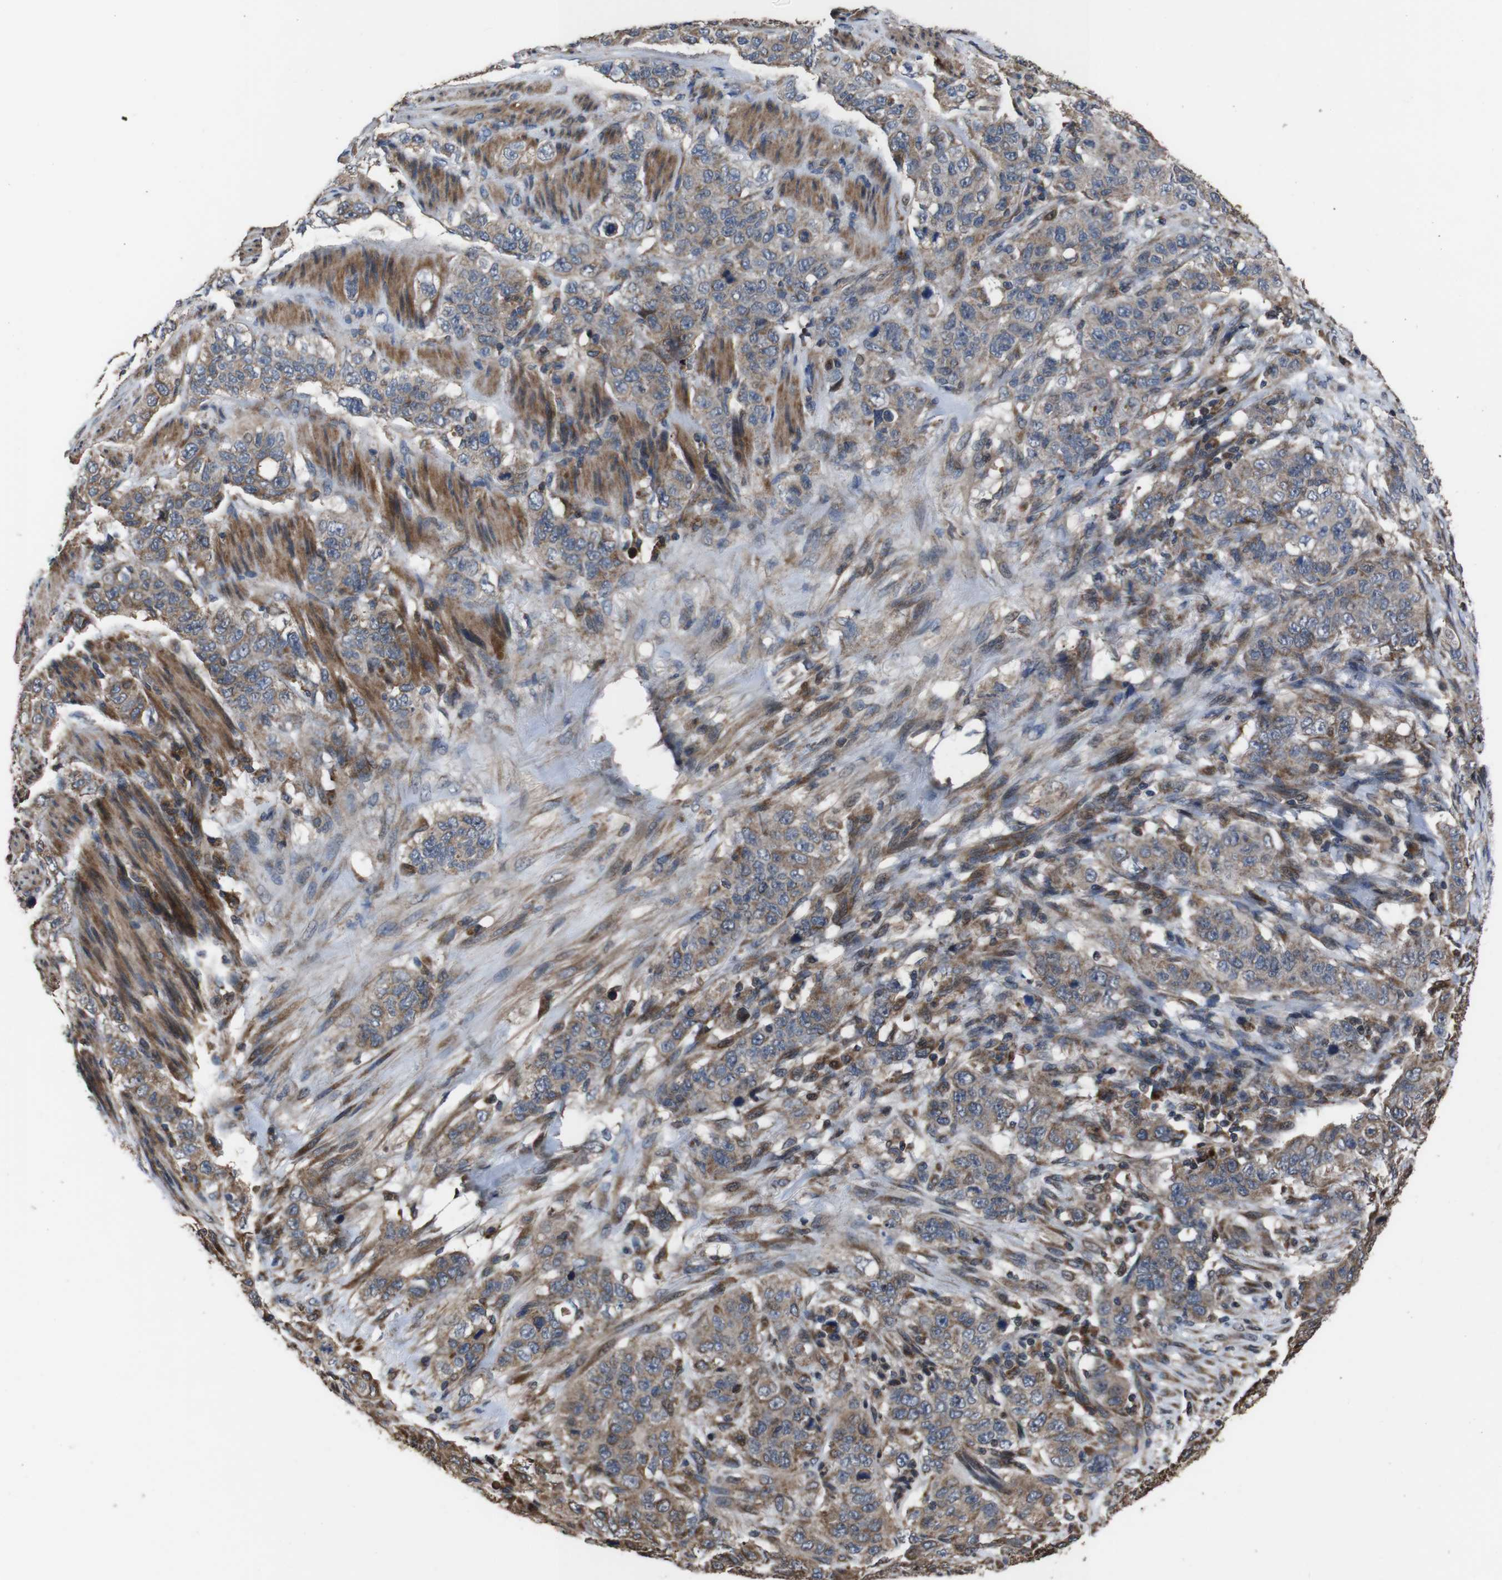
{"staining": {"intensity": "weak", "quantity": ">75%", "location": "cytoplasmic/membranous"}, "tissue": "stomach cancer", "cell_type": "Tumor cells", "image_type": "cancer", "snomed": [{"axis": "morphology", "description": "Adenocarcinoma, NOS"}, {"axis": "topography", "description": "Stomach"}], "caption": "Protein staining of stomach adenocarcinoma tissue reveals weak cytoplasmic/membranous staining in approximately >75% of tumor cells.", "gene": "SNN", "patient": {"sex": "male", "age": 48}}